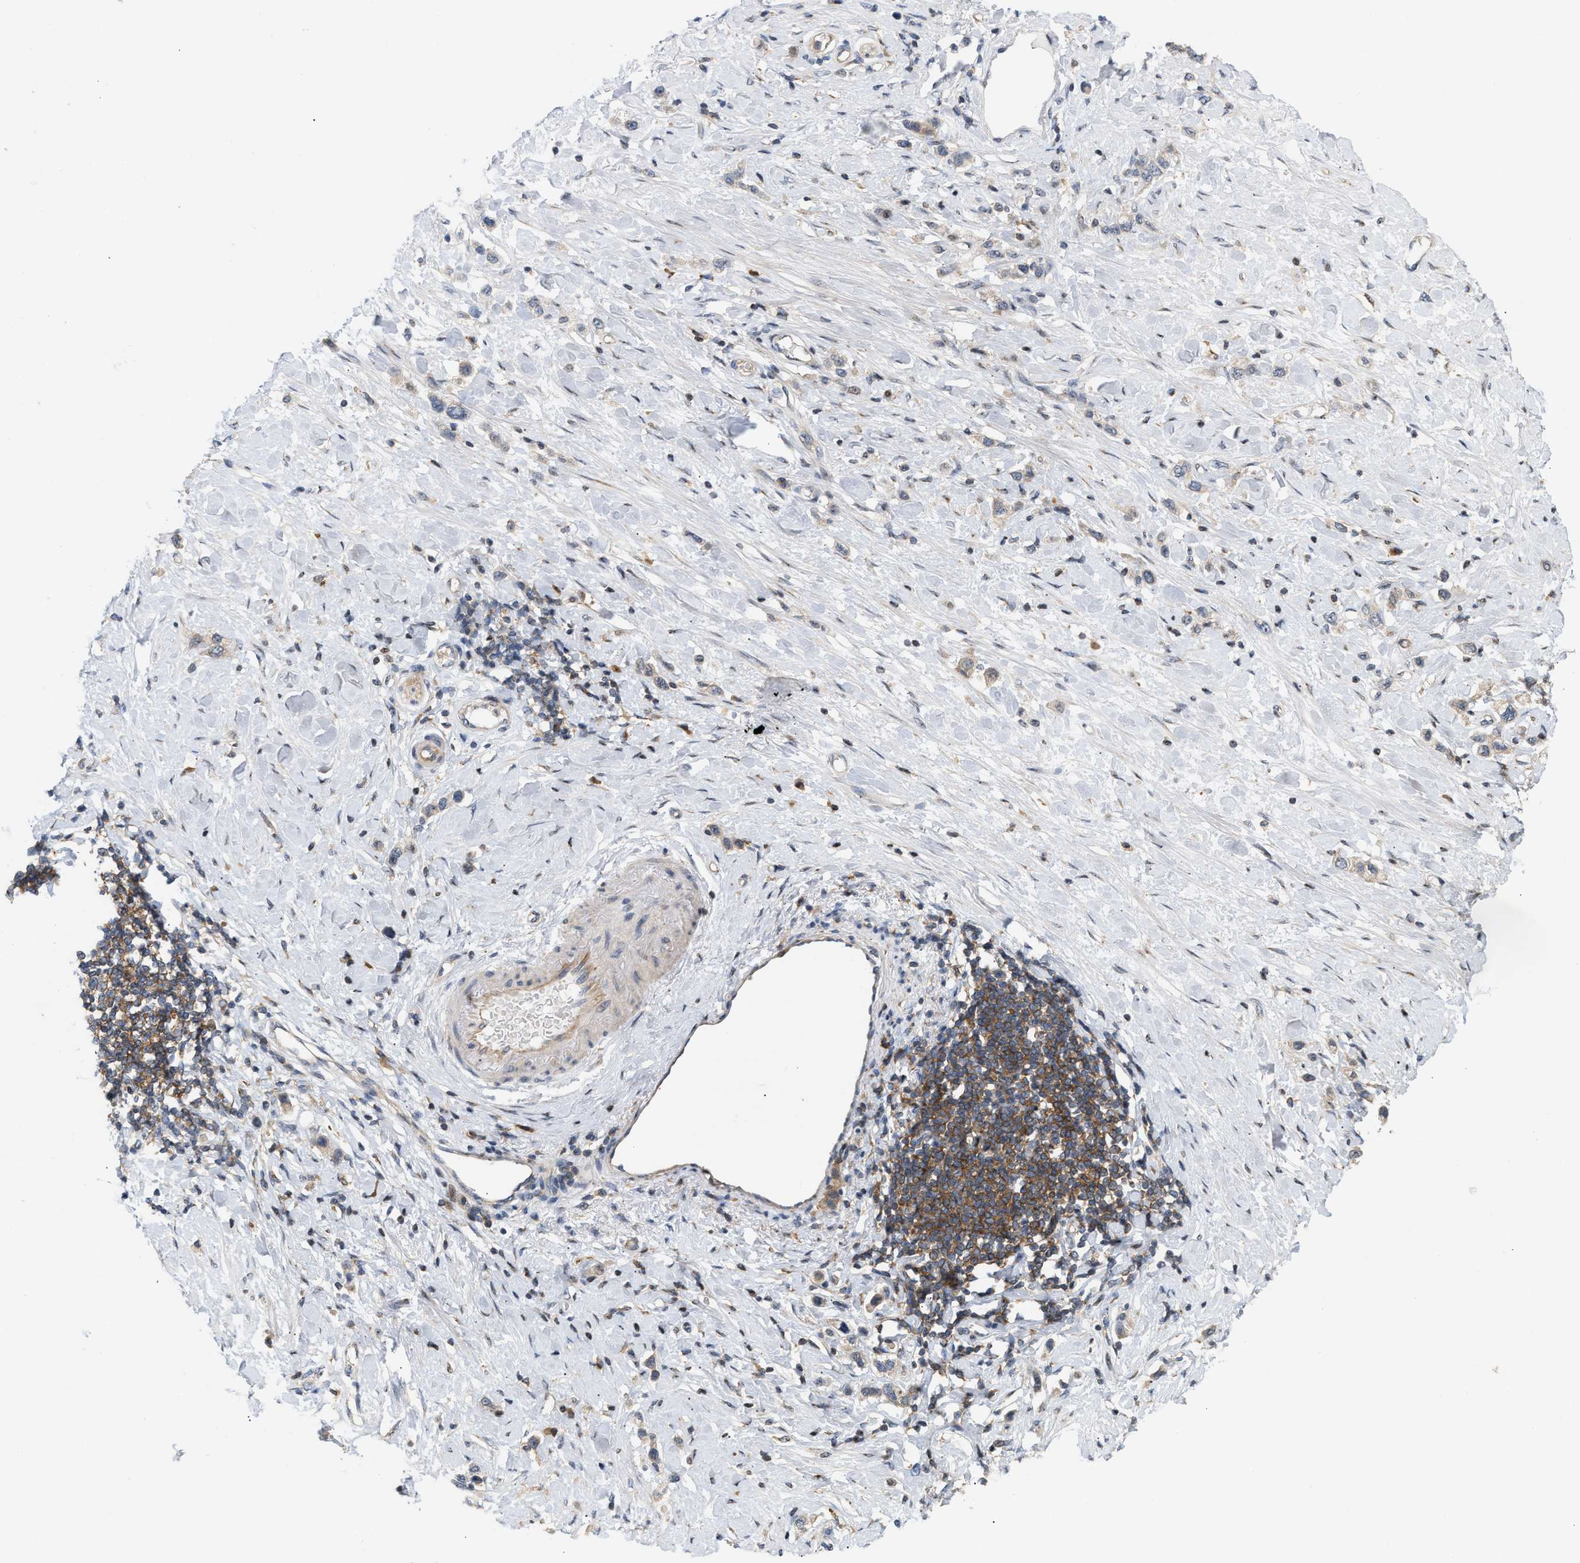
{"staining": {"intensity": "weak", "quantity": ">75%", "location": "cytoplasmic/membranous"}, "tissue": "stomach cancer", "cell_type": "Tumor cells", "image_type": "cancer", "snomed": [{"axis": "morphology", "description": "Adenocarcinoma, NOS"}, {"axis": "topography", "description": "Stomach"}], "caption": "Stomach cancer tissue demonstrates weak cytoplasmic/membranous staining in approximately >75% of tumor cells (DAB IHC, brown staining for protein, blue staining for nuclei).", "gene": "DBNL", "patient": {"sex": "female", "age": 65}}